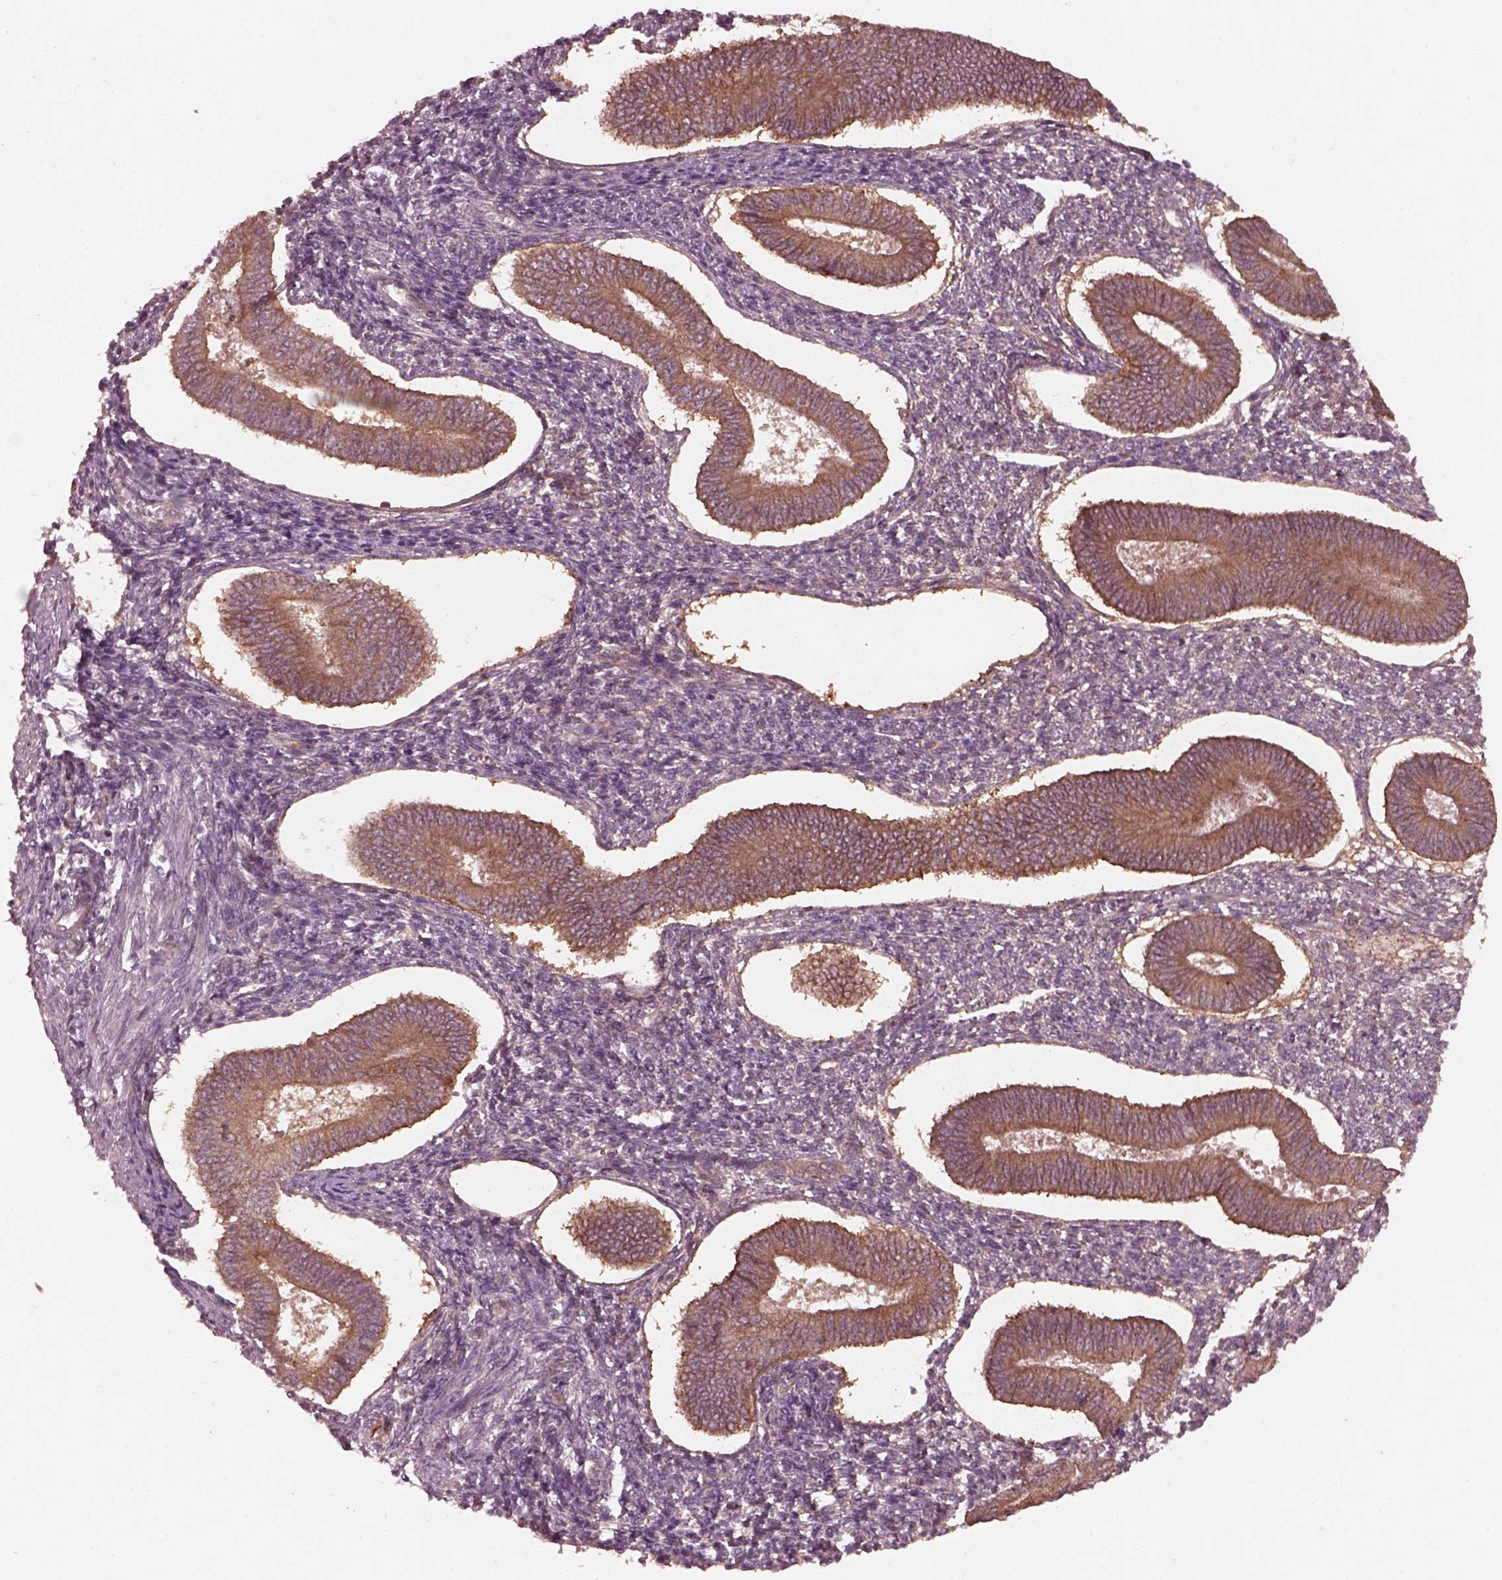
{"staining": {"intensity": "moderate", "quantity": "25%-75%", "location": "cytoplasmic/membranous"}, "tissue": "endometrium", "cell_type": "Cells in endometrial stroma", "image_type": "normal", "snomed": [{"axis": "morphology", "description": "Normal tissue, NOS"}, {"axis": "topography", "description": "Endometrium"}], "caption": "Immunohistochemical staining of unremarkable human endometrium reveals moderate cytoplasmic/membranous protein expression in about 25%-75% of cells in endometrial stroma. (DAB (3,3'-diaminobenzidine) IHC with brightfield microscopy, high magnification).", "gene": "FAM234A", "patient": {"sex": "female", "age": 42}}